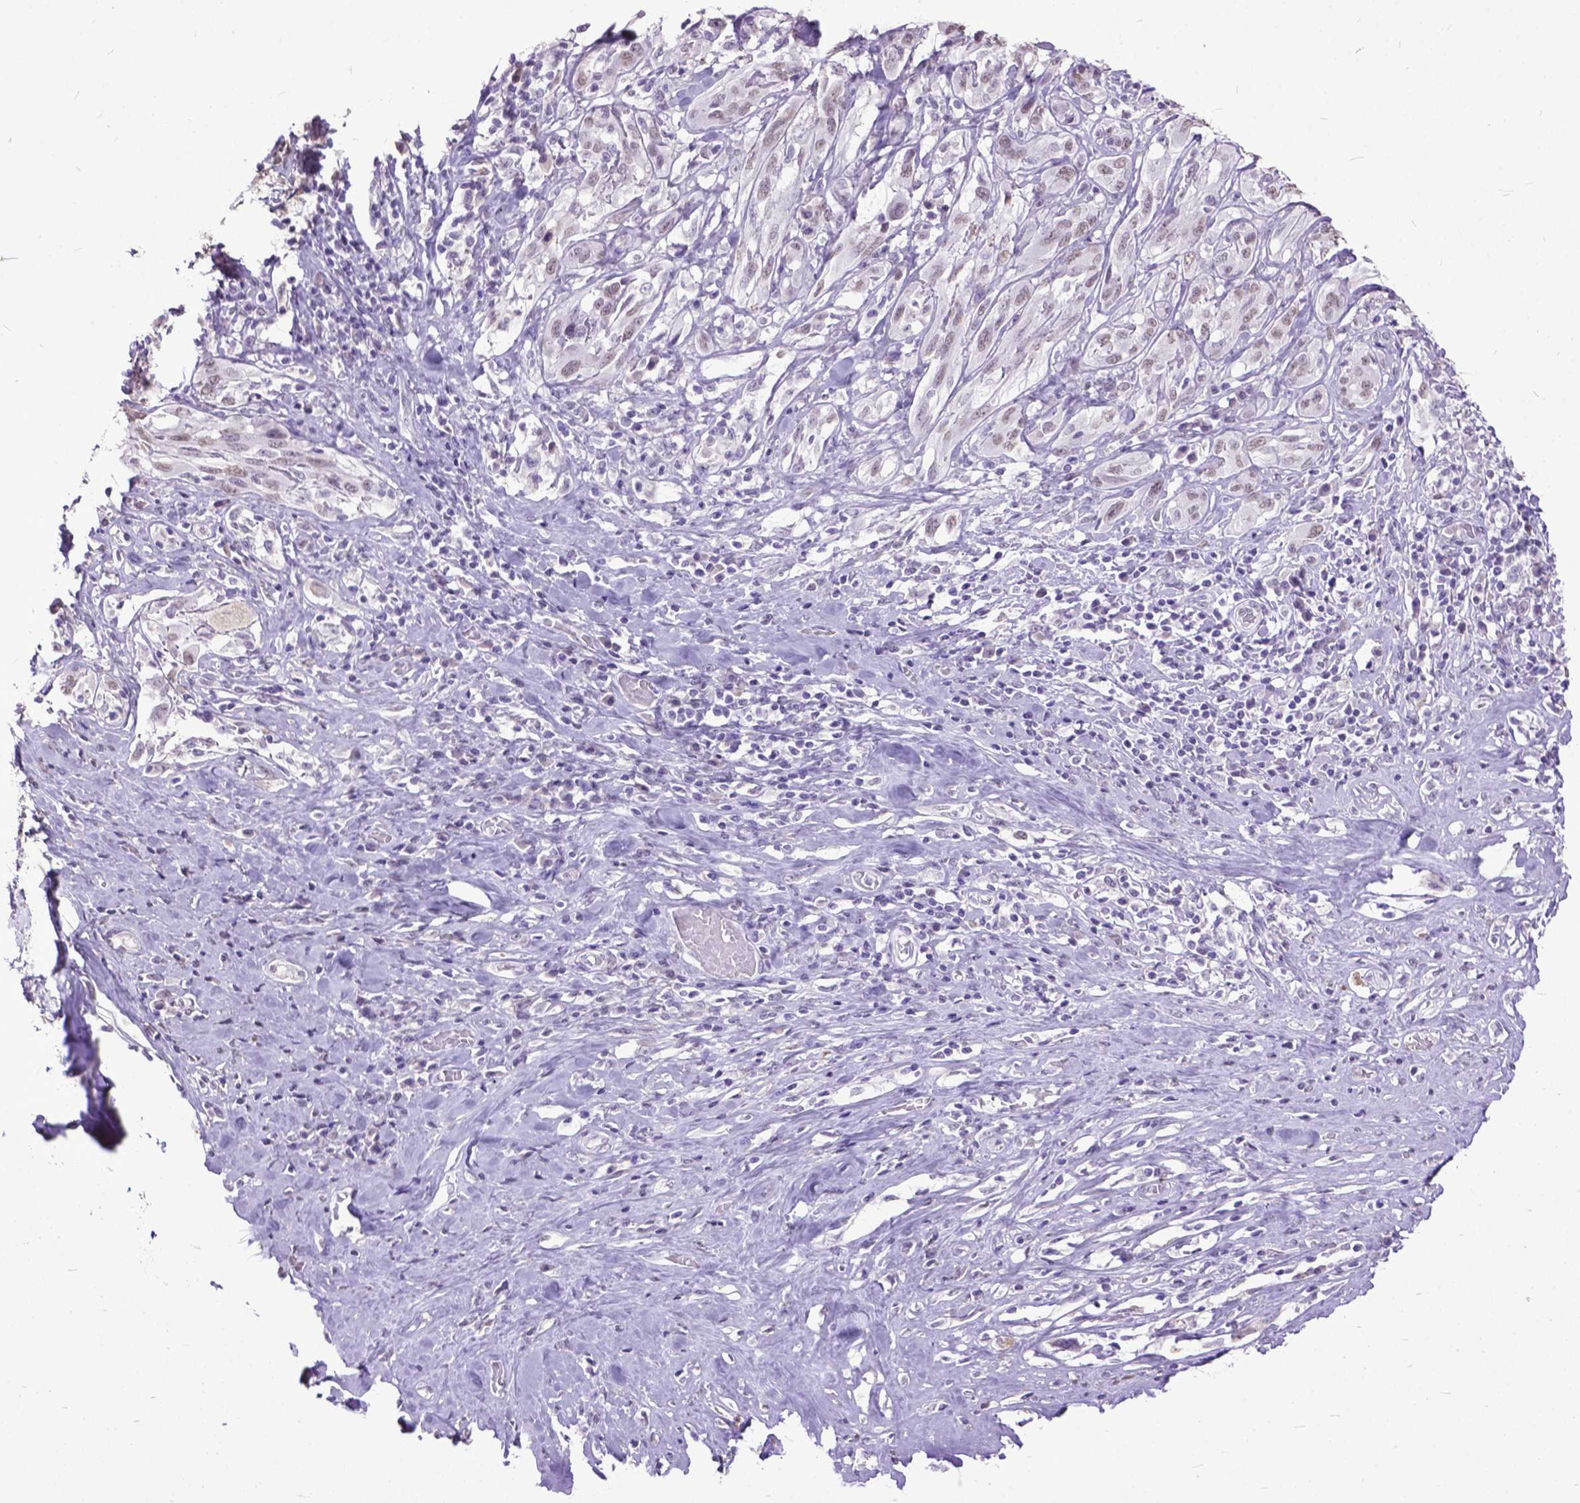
{"staining": {"intensity": "negative", "quantity": "none", "location": "none"}, "tissue": "melanoma", "cell_type": "Tumor cells", "image_type": "cancer", "snomed": [{"axis": "morphology", "description": "Malignant melanoma, NOS"}, {"axis": "topography", "description": "Skin"}], "caption": "Tumor cells are negative for brown protein staining in melanoma.", "gene": "MARCHF10", "patient": {"sex": "female", "age": 91}}